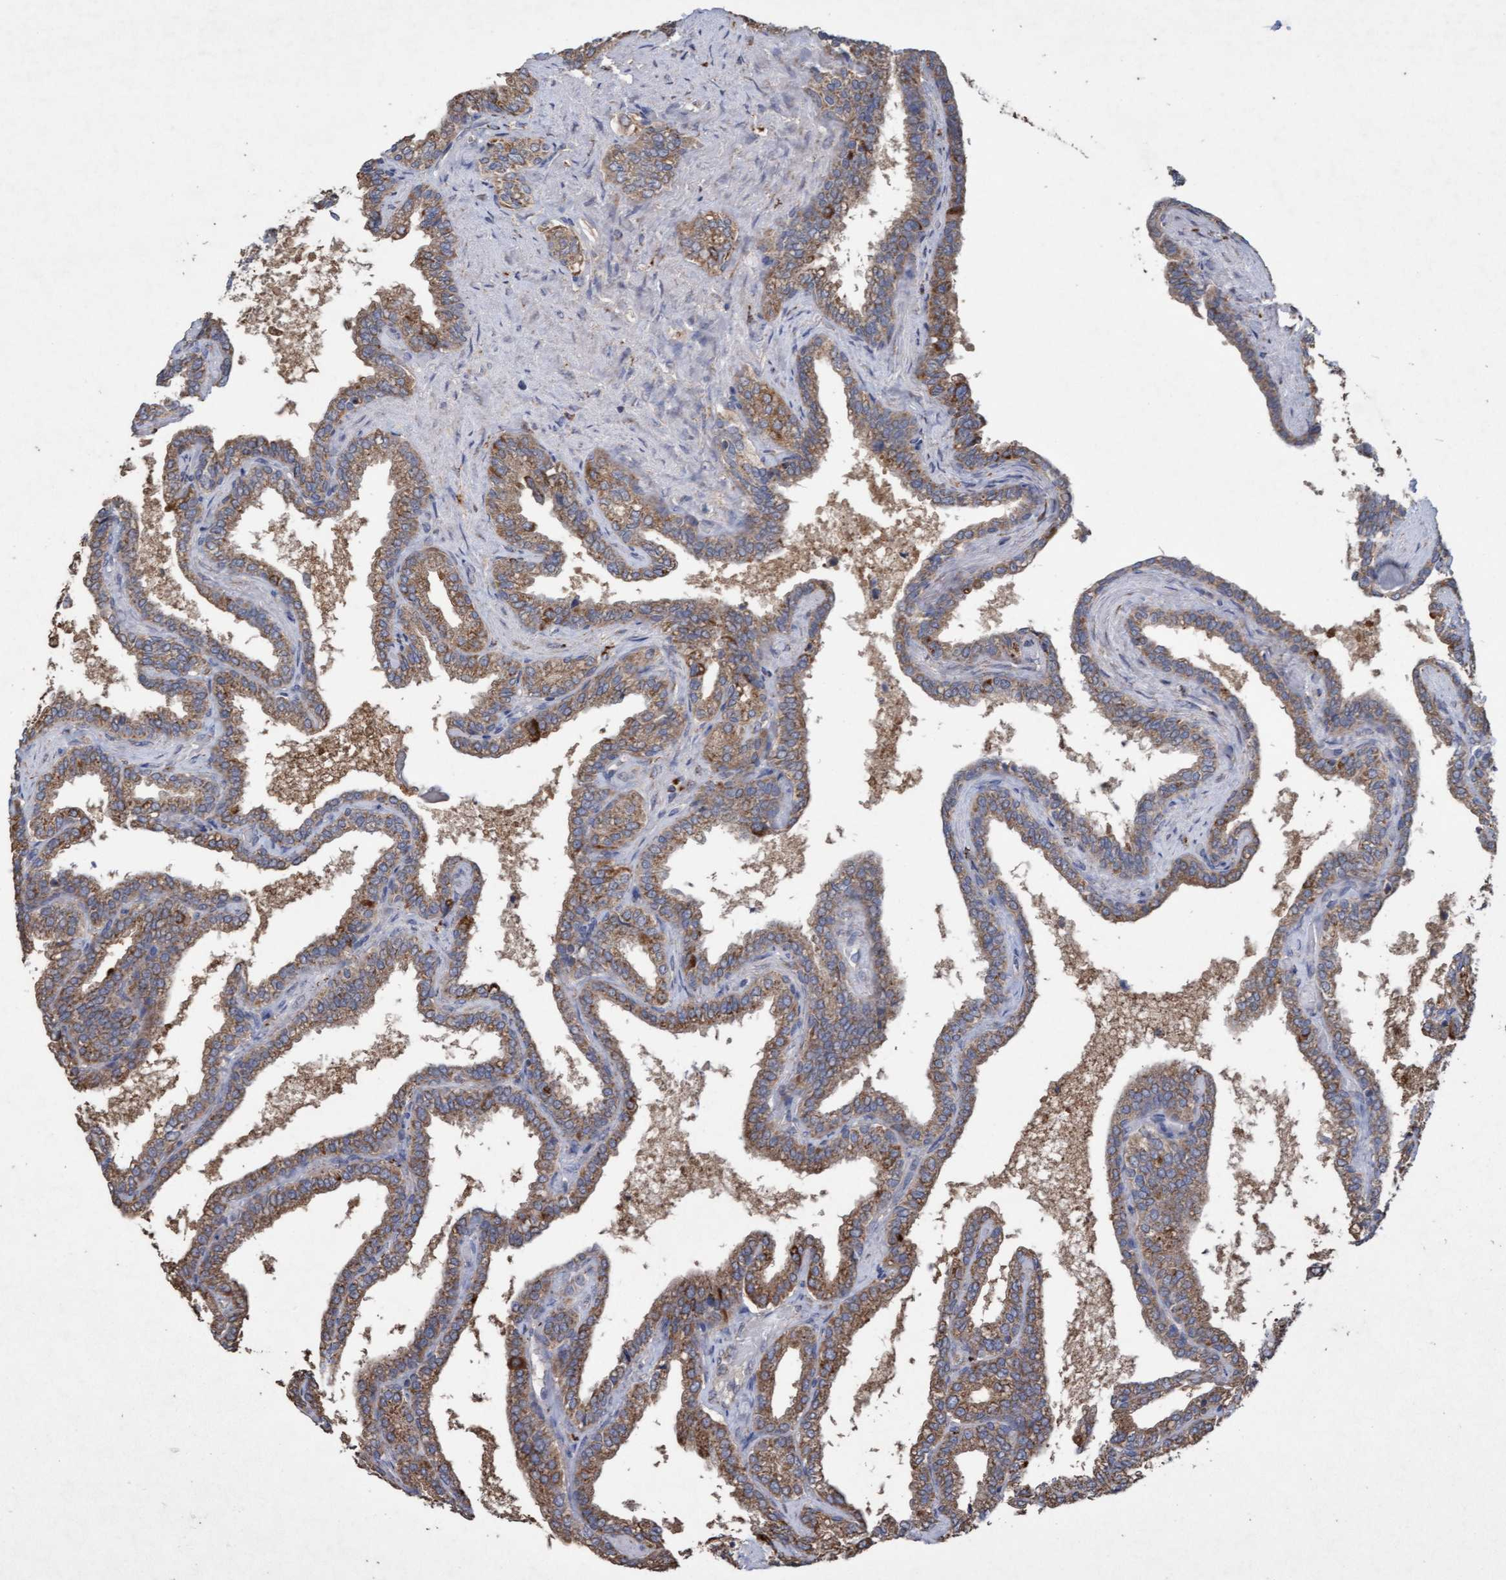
{"staining": {"intensity": "weak", "quantity": ">75%", "location": "cytoplasmic/membranous"}, "tissue": "seminal vesicle", "cell_type": "Glandular cells", "image_type": "normal", "snomed": [{"axis": "morphology", "description": "Normal tissue, NOS"}, {"axis": "topography", "description": "Seminal veicle"}], "caption": "Brown immunohistochemical staining in normal human seminal vesicle reveals weak cytoplasmic/membranous positivity in approximately >75% of glandular cells.", "gene": "ATPAF2", "patient": {"sex": "male", "age": 46}}